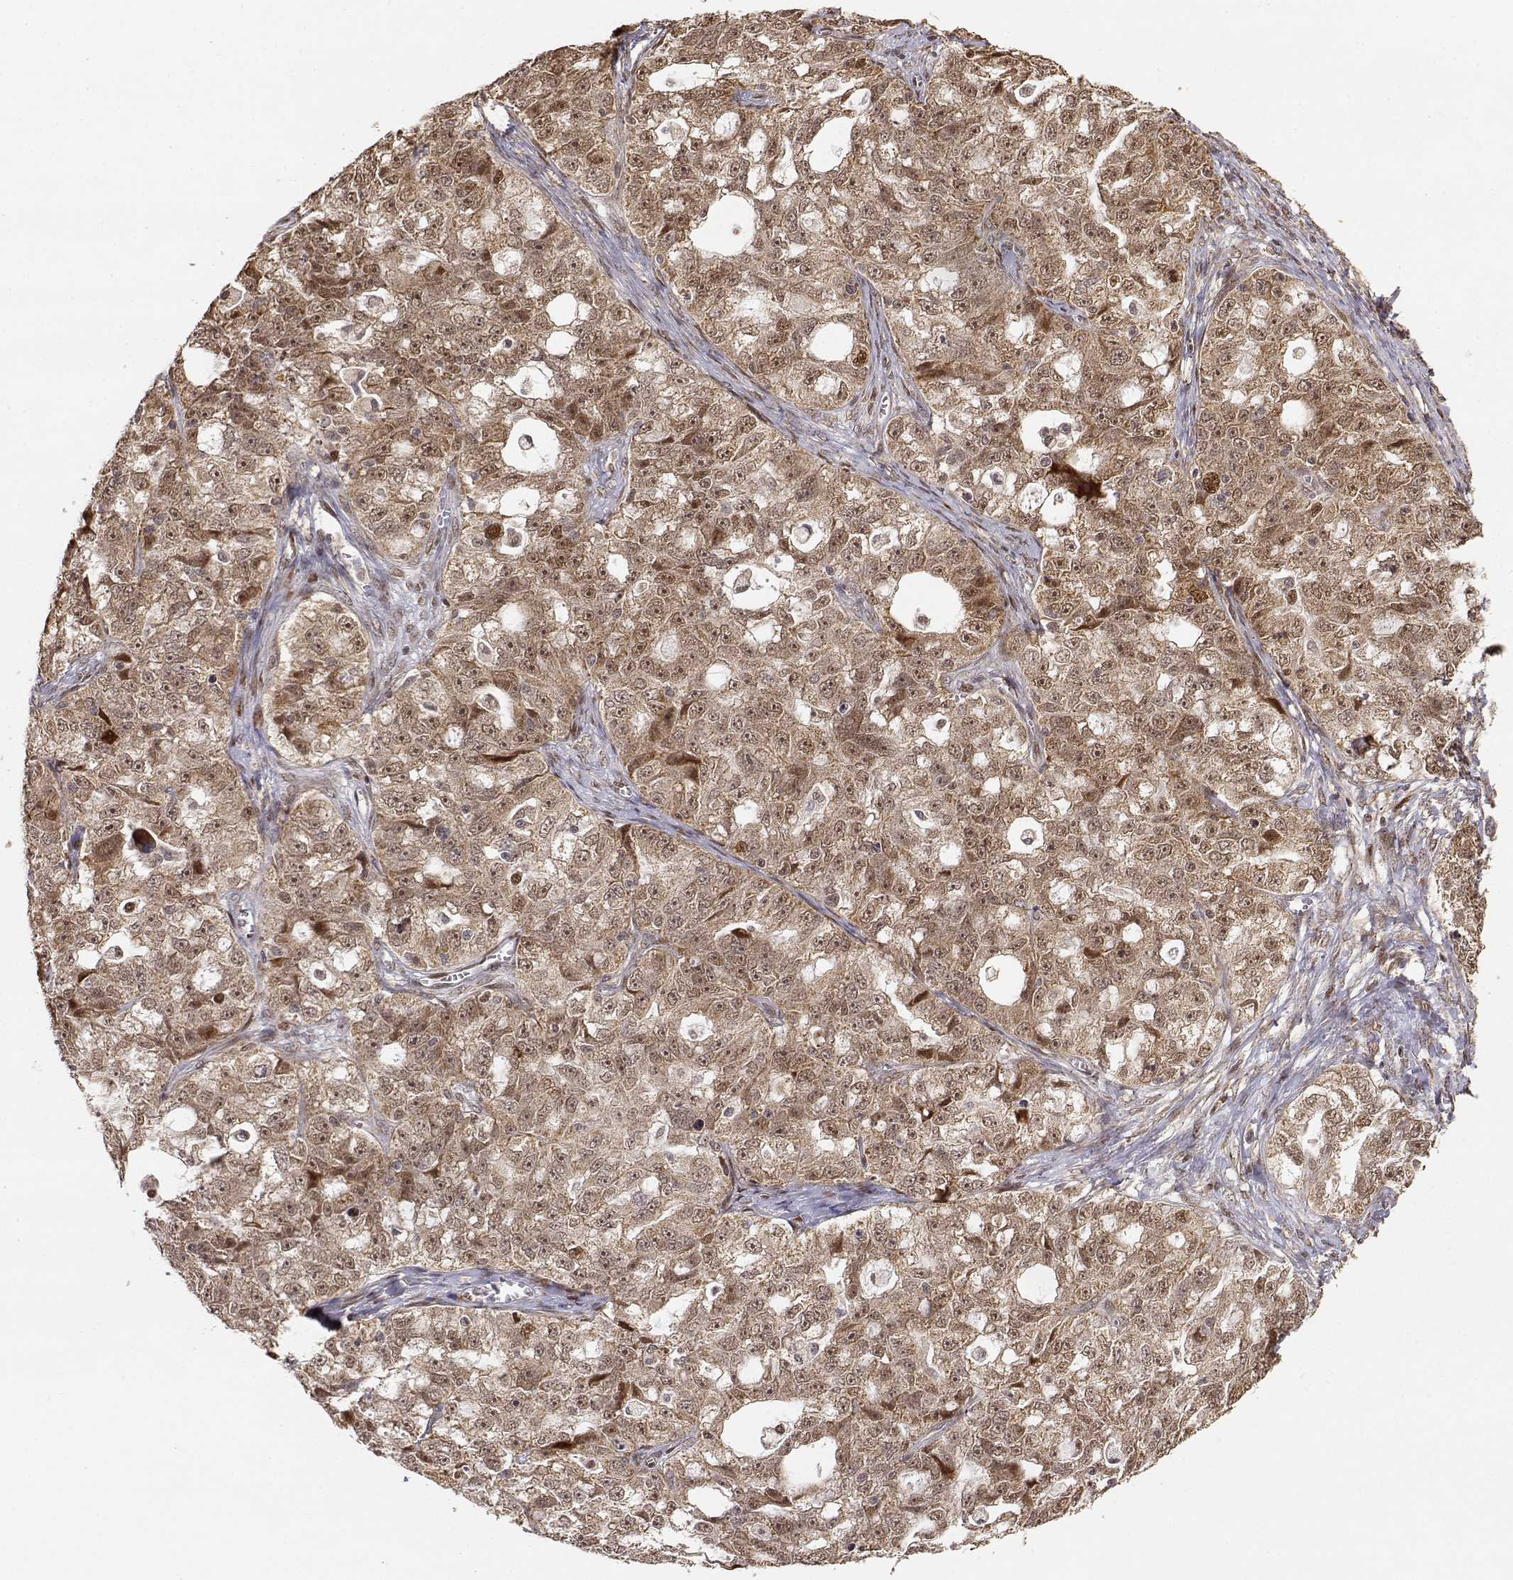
{"staining": {"intensity": "moderate", "quantity": ">75%", "location": "cytoplasmic/membranous,nuclear"}, "tissue": "ovarian cancer", "cell_type": "Tumor cells", "image_type": "cancer", "snomed": [{"axis": "morphology", "description": "Cystadenocarcinoma, serous, NOS"}, {"axis": "topography", "description": "Ovary"}], "caption": "Brown immunohistochemical staining in human ovarian cancer demonstrates moderate cytoplasmic/membranous and nuclear staining in approximately >75% of tumor cells.", "gene": "BRCA1", "patient": {"sex": "female", "age": 51}}